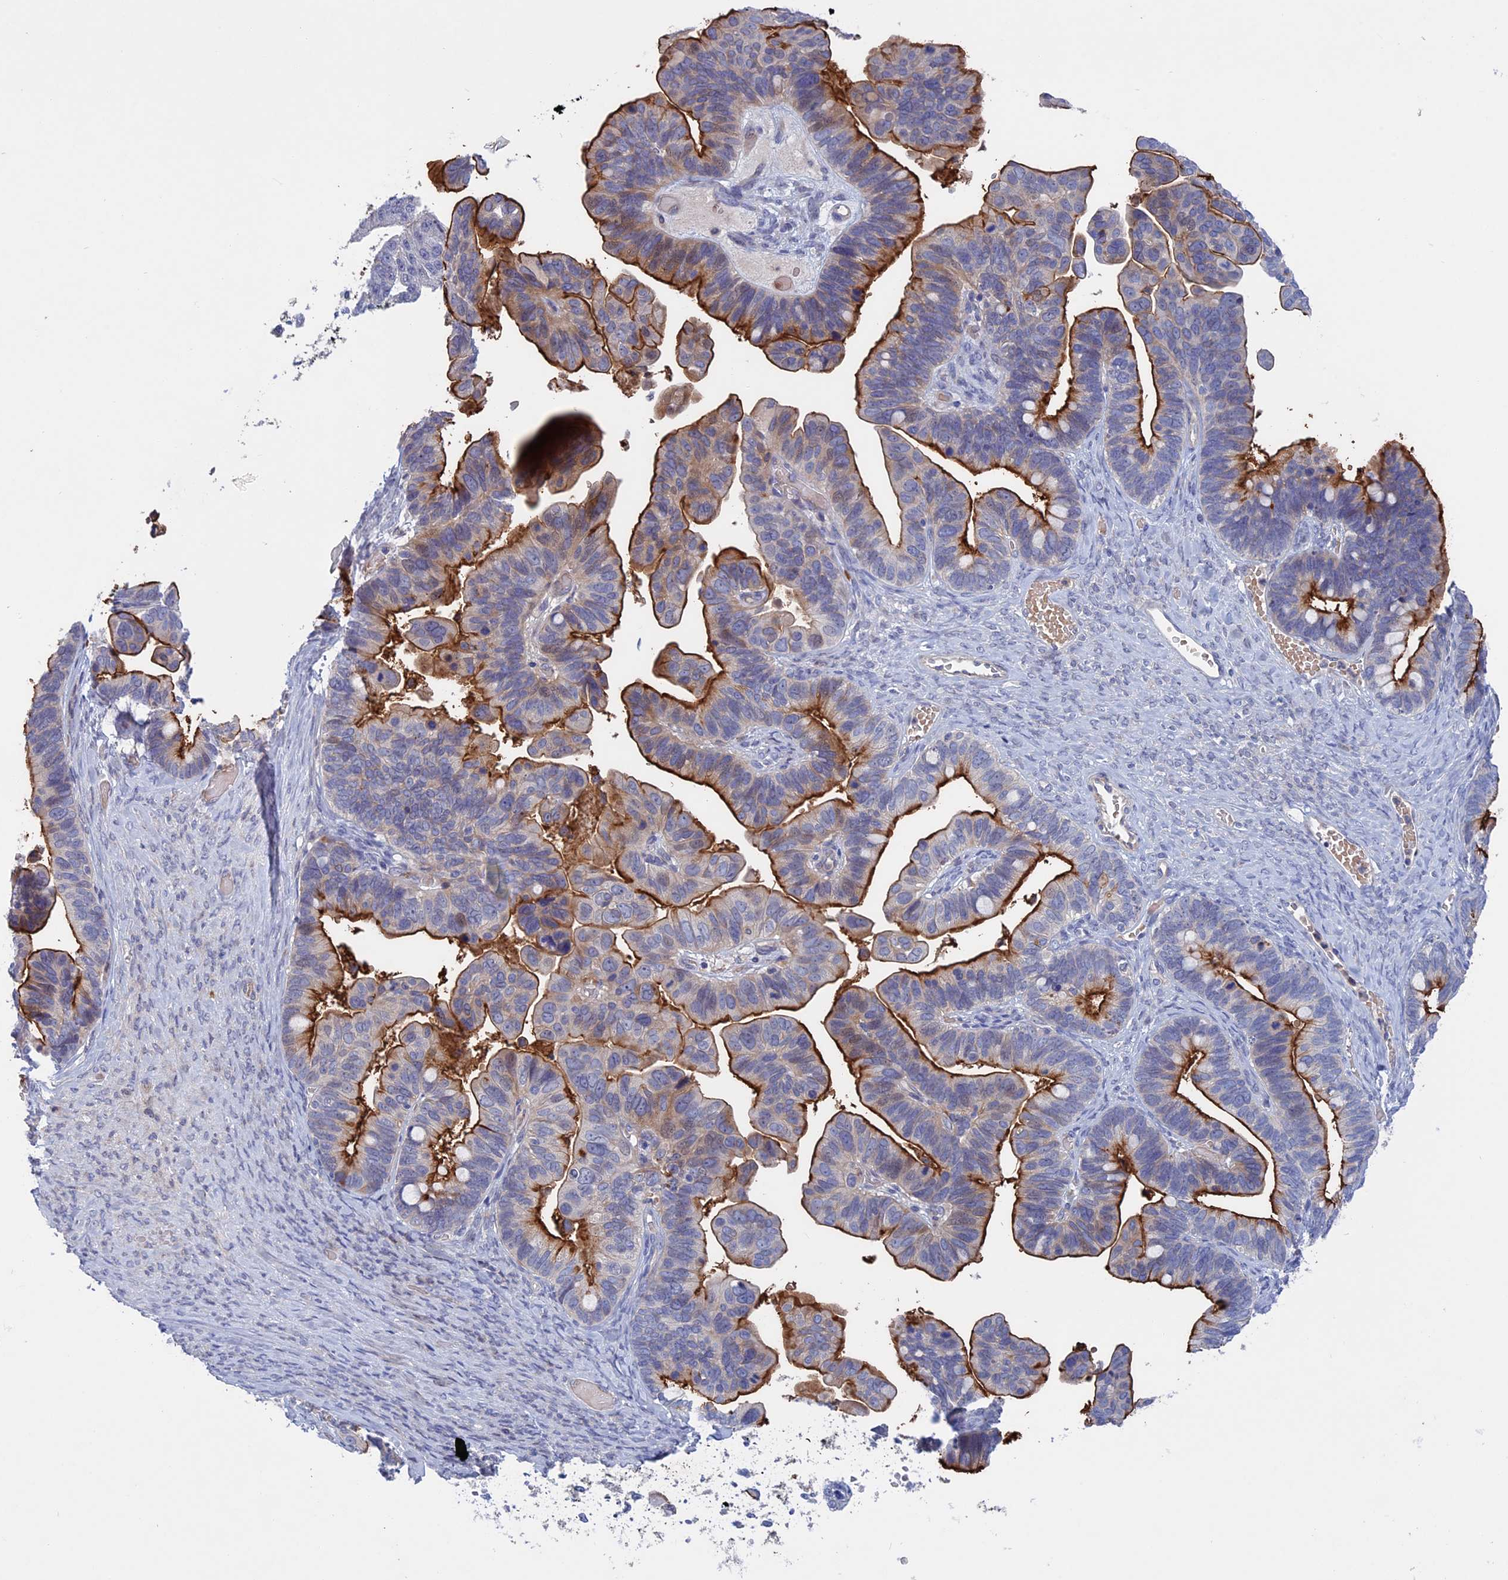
{"staining": {"intensity": "strong", "quantity": "25%-75%", "location": "cytoplasmic/membranous"}, "tissue": "ovarian cancer", "cell_type": "Tumor cells", "image_type": "cancer", "snomed": [{"axis": "morphology", "description": "Cystadenocarcinoma, serous, NOS"}, {"axis": "topography", "description": "Ovary"}], "caption": "Human ovarian cancer stained with a brown dye exhibits strong cytoplasmic/membranous positive staining in about 25%-75% of tumor cells.", "gene": "SLC2A6", "patient": {"sex": "female", "age": 56}}